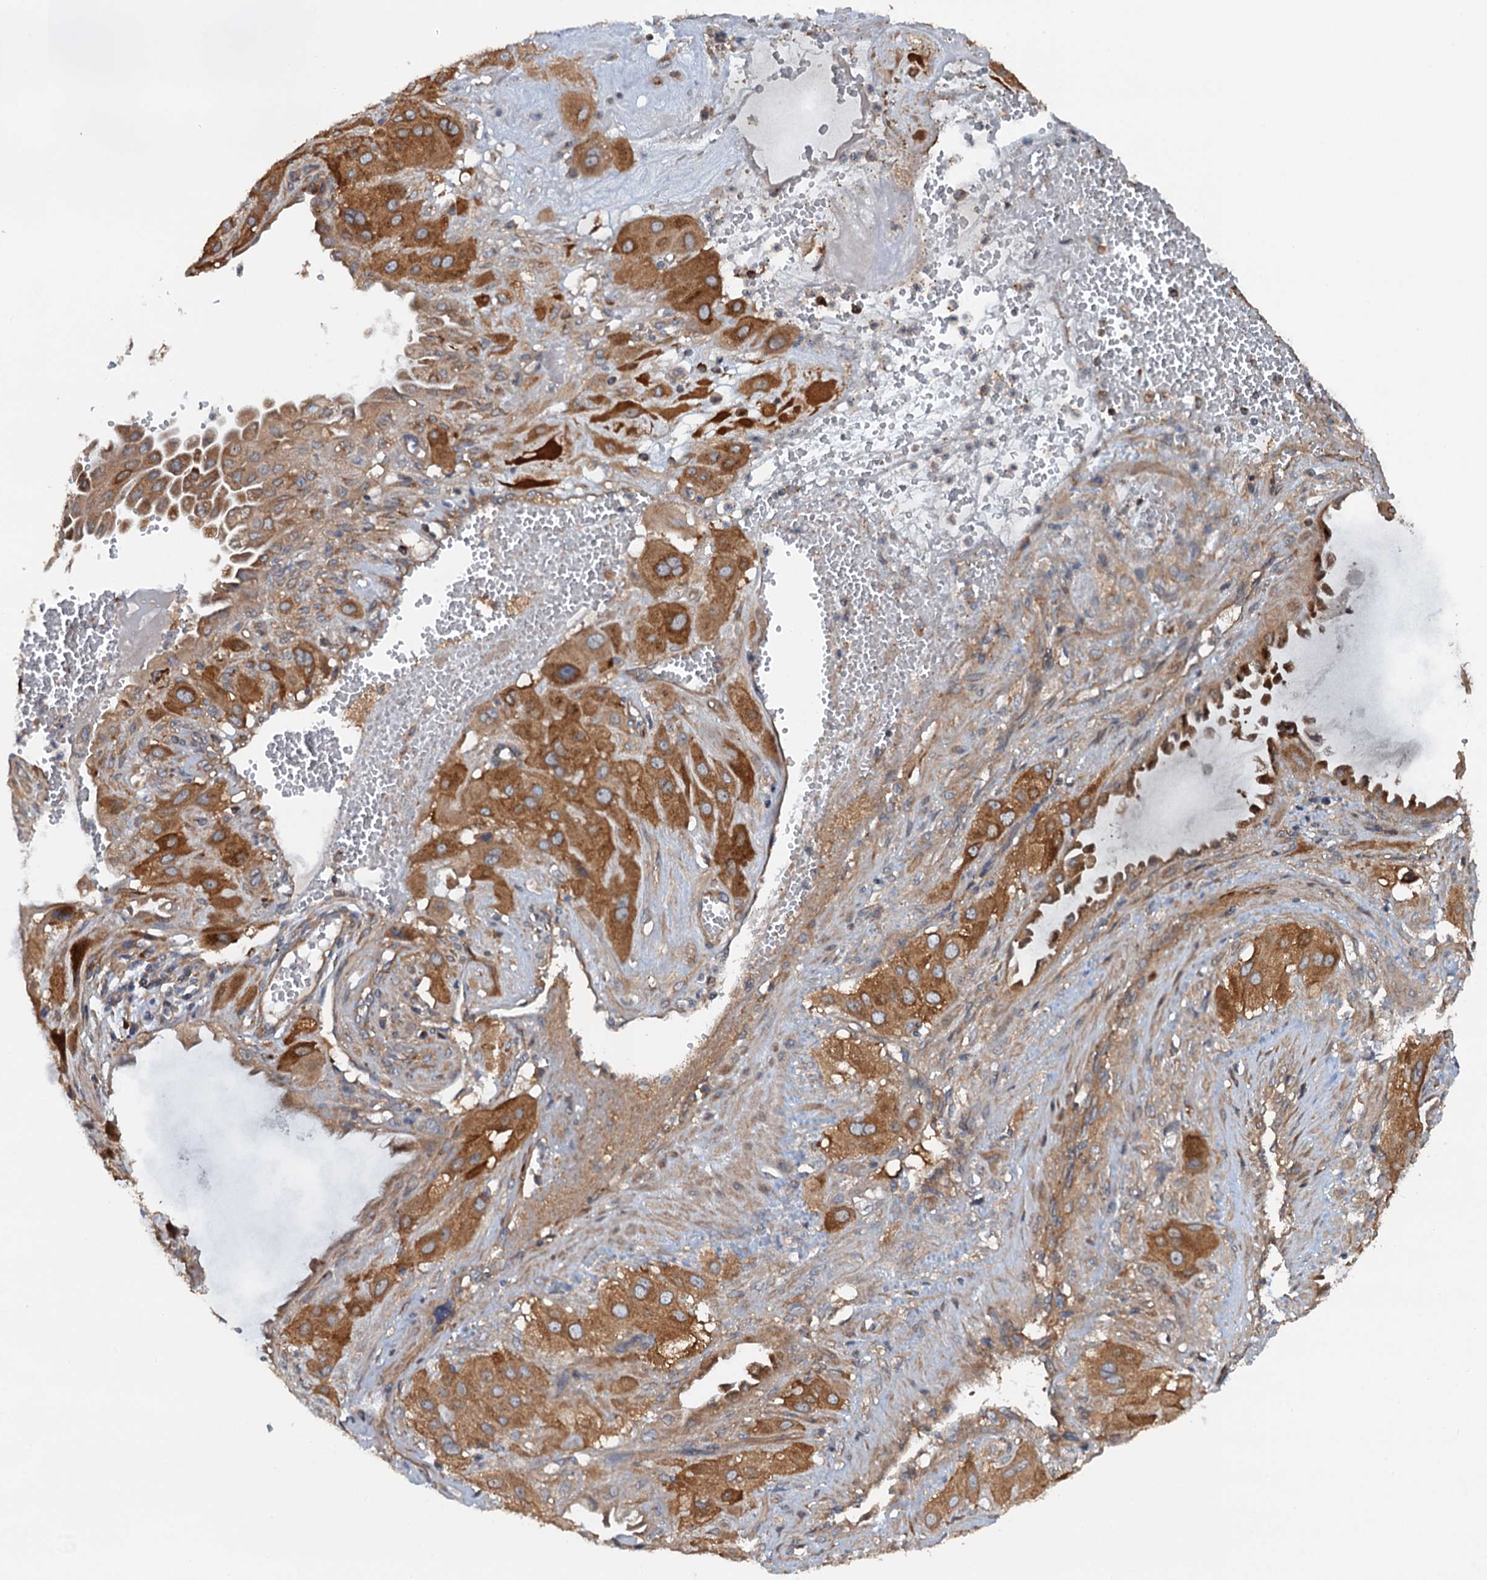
{"staining": {"intensity": "moderate", "quantity": ">75%", "location": "cytoplasmic/membranous"}, "tissue": "cervical cancer", "cell_type": "Tumor cells", "image_type": "cancer", "snomed": [{"axis": "morphology", "description": "Squamous cell carcinoma, NOS"}, {"axis": "topography", "description": "Cervix"}], "caption": "Immunohistochemical staining of human cervical cancer (squamous cell carcinoma) shows medium levels of moderate cytoplasmic/membranous protein positivity in about >75% of tumor cells.", "gene": "COG3", "patient": {"sex": "female", "age": 34}}